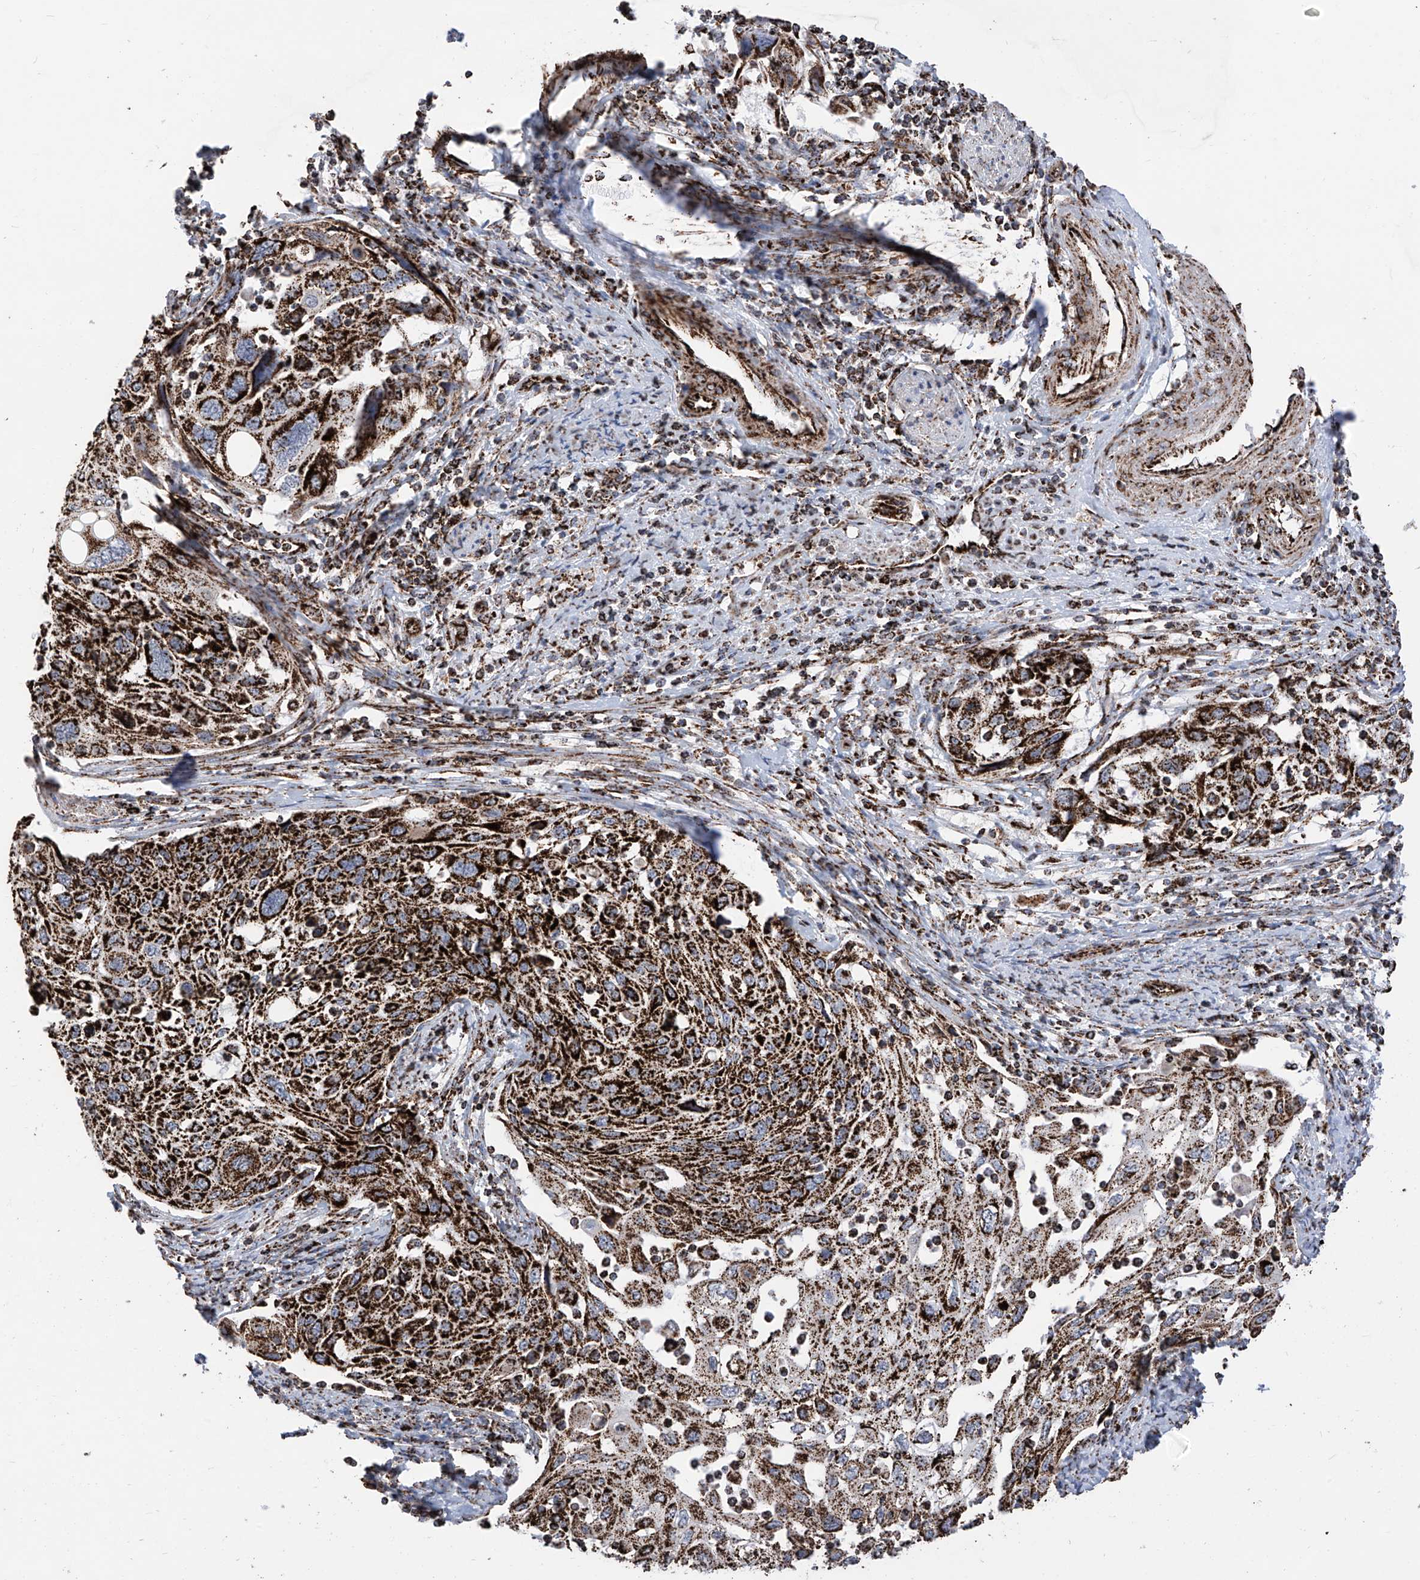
{"staining": {"intensity": "strong", "quantity": ">75%", "location": "cytoplasmic/membranous"}, "tissue": "cervical cancer", "cell_type": "Tumor cells", "image_type": "cancer", "snomed": [{"axis": "morphology", "description": "Squamous cell carcinoma, NOS"}, {"axis": "topography", "description": "Cervix"}], "caption": "The histopathology image exhibits immunohistochemical staining of cervical cancer (squamous cell carcinoma). There is strong cytoplasmic/membranous staining is seen in approximately >75% of tumor cells. (Stains: DAB (3,3'-diaminobenzidine) in brown, nuclei in blue, Microscopy: brightfield microscopy at high magnification).", "gene": "COX5B", "patient": {"sex": "female", "age": 70}}